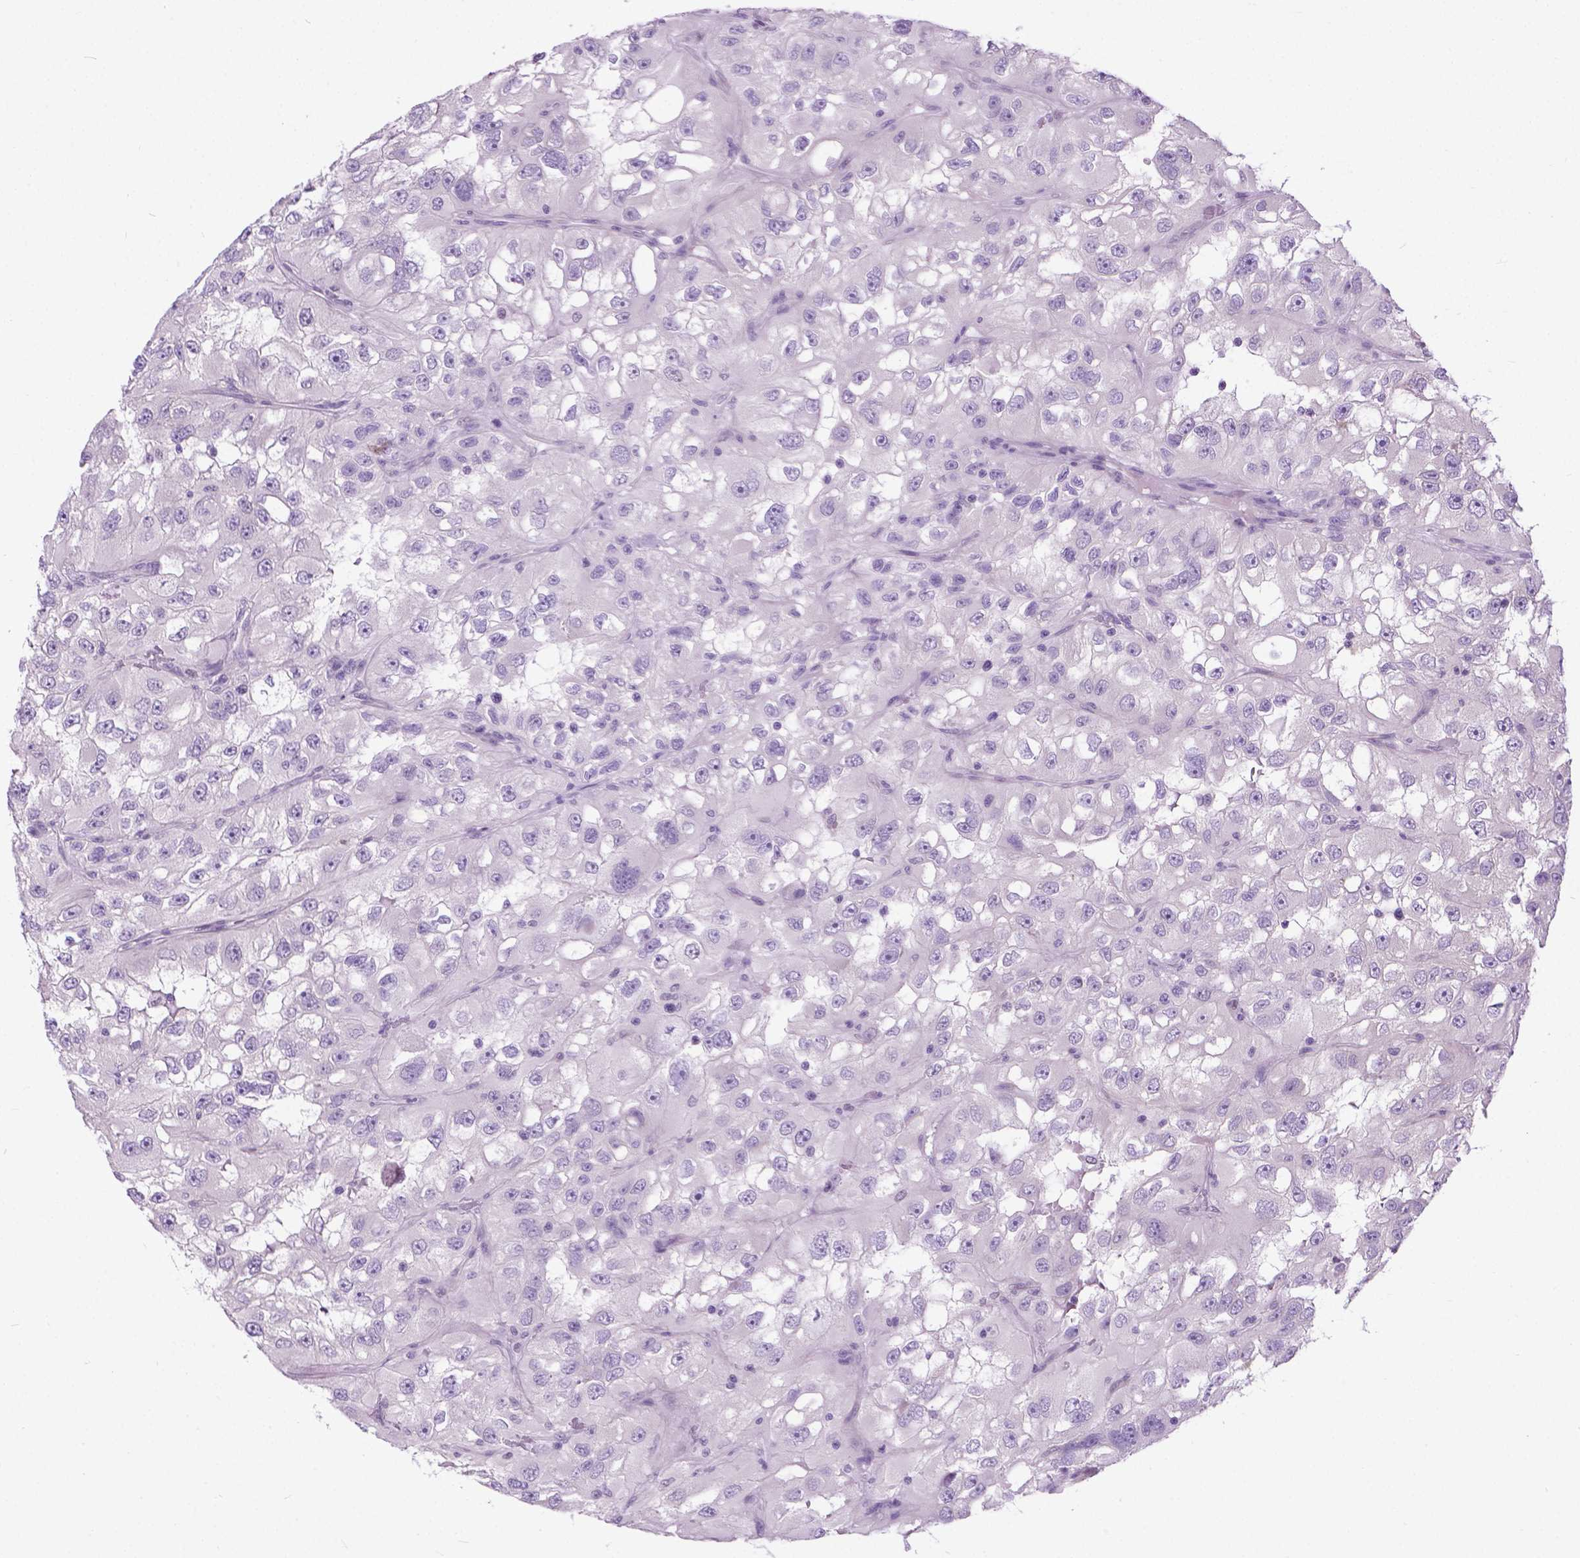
{"staining": {"intensity": "negative", "quantity": "none", "location": "none"}, "tissue": "renal cancer", "cell_type": "Tumor cells", "image_type": "cancer", "snomed": [{"axis": "morphology", "description": "Adenocarcinoma, NOS"}, {"axis": "topography", "description": "Kidney"}], "caption": "Immunohistochemical staining of renal cancer displays no significant positivity in tumor cells.", "gene": "APCDD1L", "patient": {"sex": "male", "age": 64}}